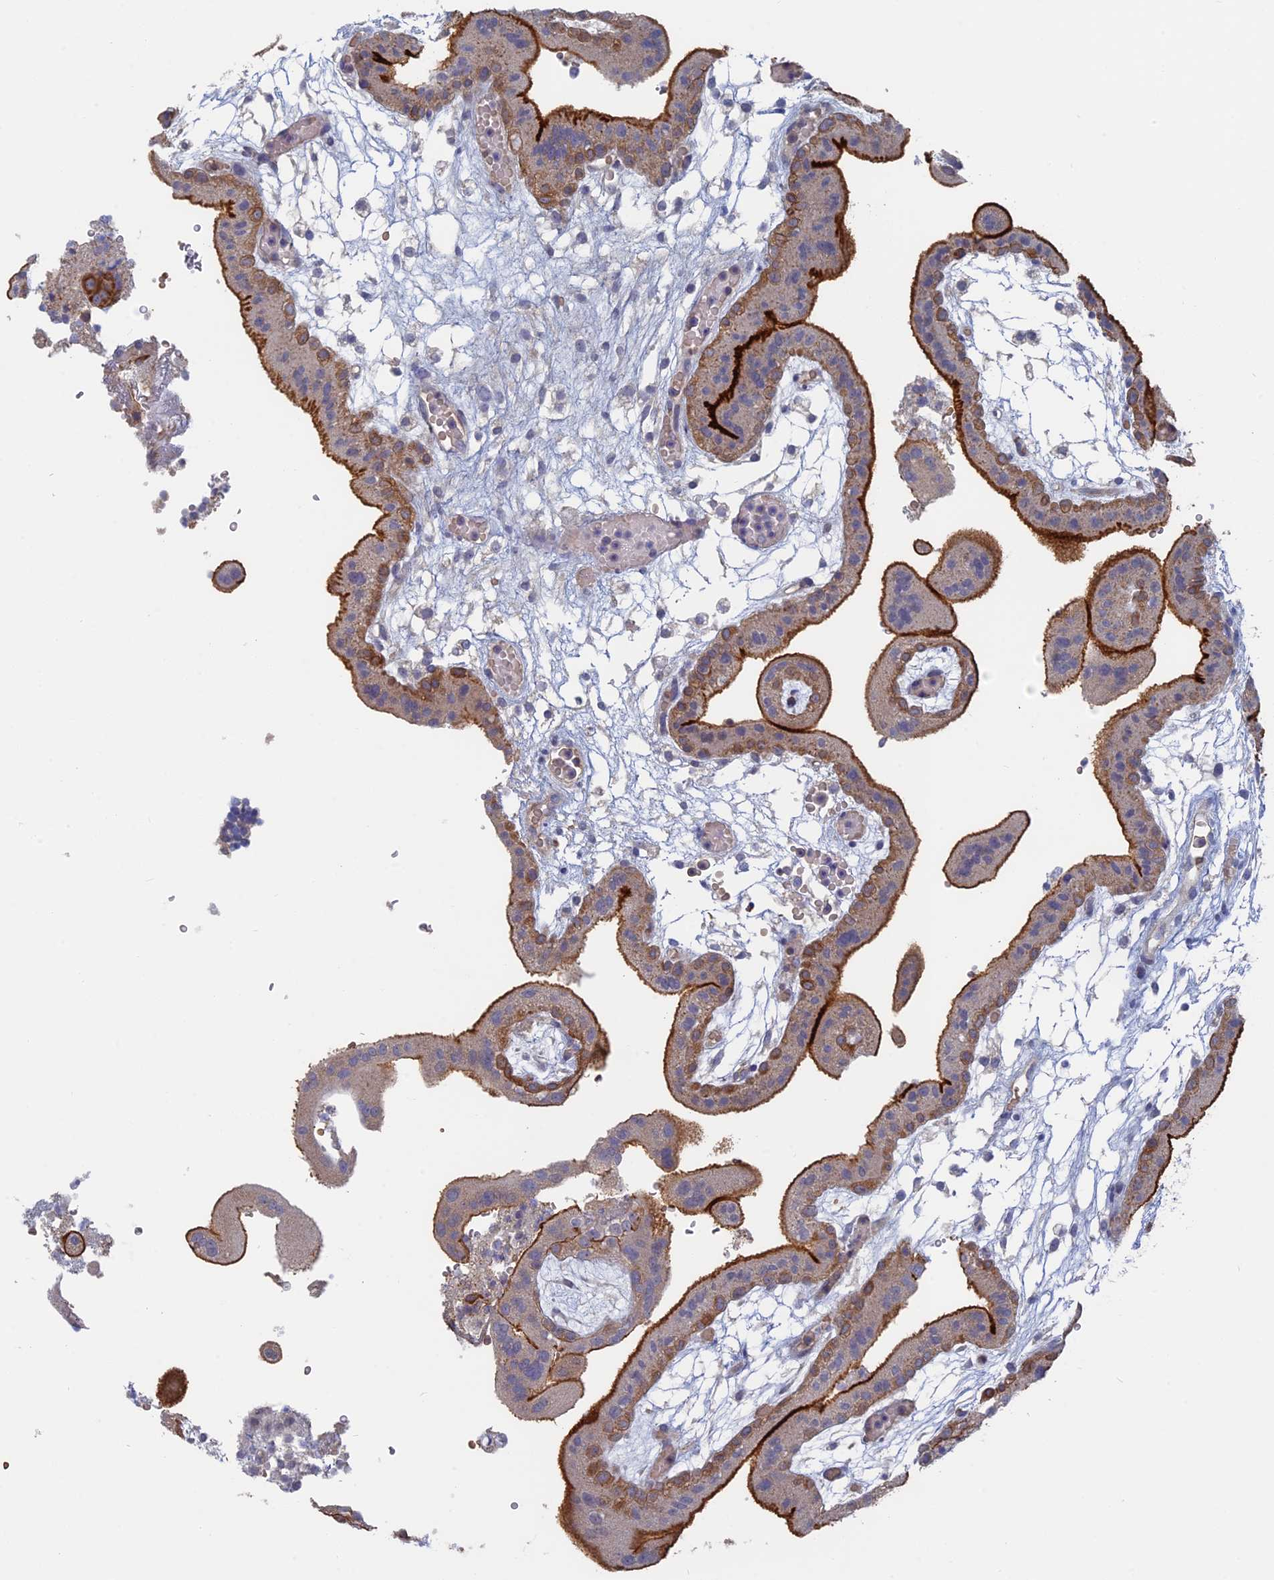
{"staining": {"intensity": "strong", "quantity": "25%-75%", "location": "cytoplasmic/membranous"}, "tissue": "placenta", "cell_type": "Trophoblastic cells", "image_type": "normal", "snomed": [{"axis": "morphology", "description": "Normal tissue, NOS"}, {"axis": "topography", "description": "Placenta"}], "caption": "Strong cytoplasmic/membranous expression for a protein is identified in approximately 25%-75% of trophoblastic cells of unremarkable placenta using immunohistochemistry.", "gene": "TBC1D30", "patient": {"sex": "female", "age": 18}}